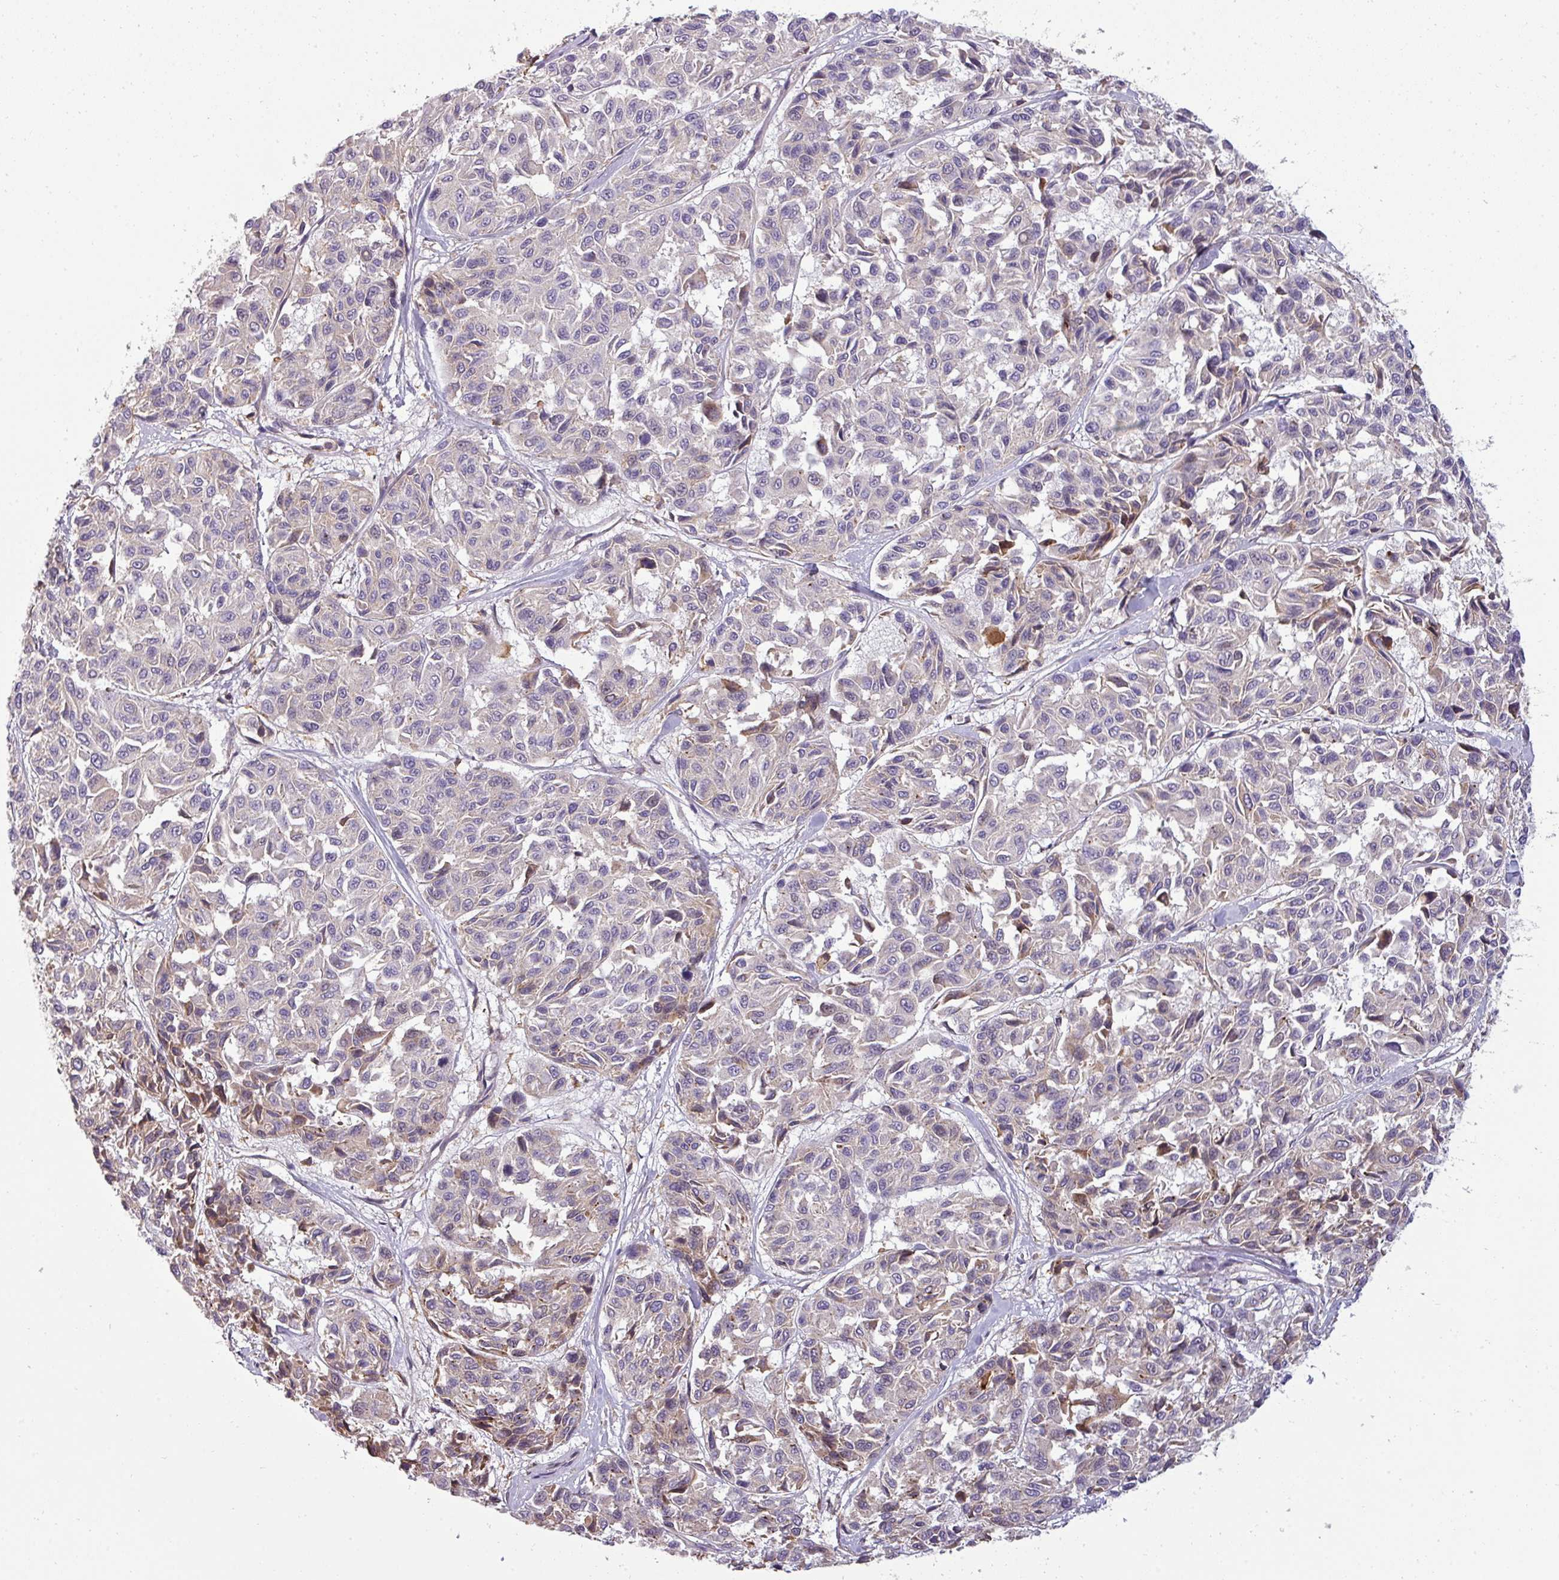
{"staining": {"intensity": "negative", "quantity": "none", "location": "none"}, "tissue": "melanoma", "cell_type": "Tumor cells", "image_type": "cancer", "snomed": [{"axis": "morphology", "description": "Malignant melanoma, NOS"}, {"axis": "topography", "description": "Skin"}], "caption": "Immunohistochemistry (IHC) photomicrograph of neoplastic tissue: melanoma stained with DAB (3,3'-diaminobenzidine) reveals no significant protein expression in tumor cells.", "gene": "ZNF835", "patient": {"sex": "female", "age": 66}}